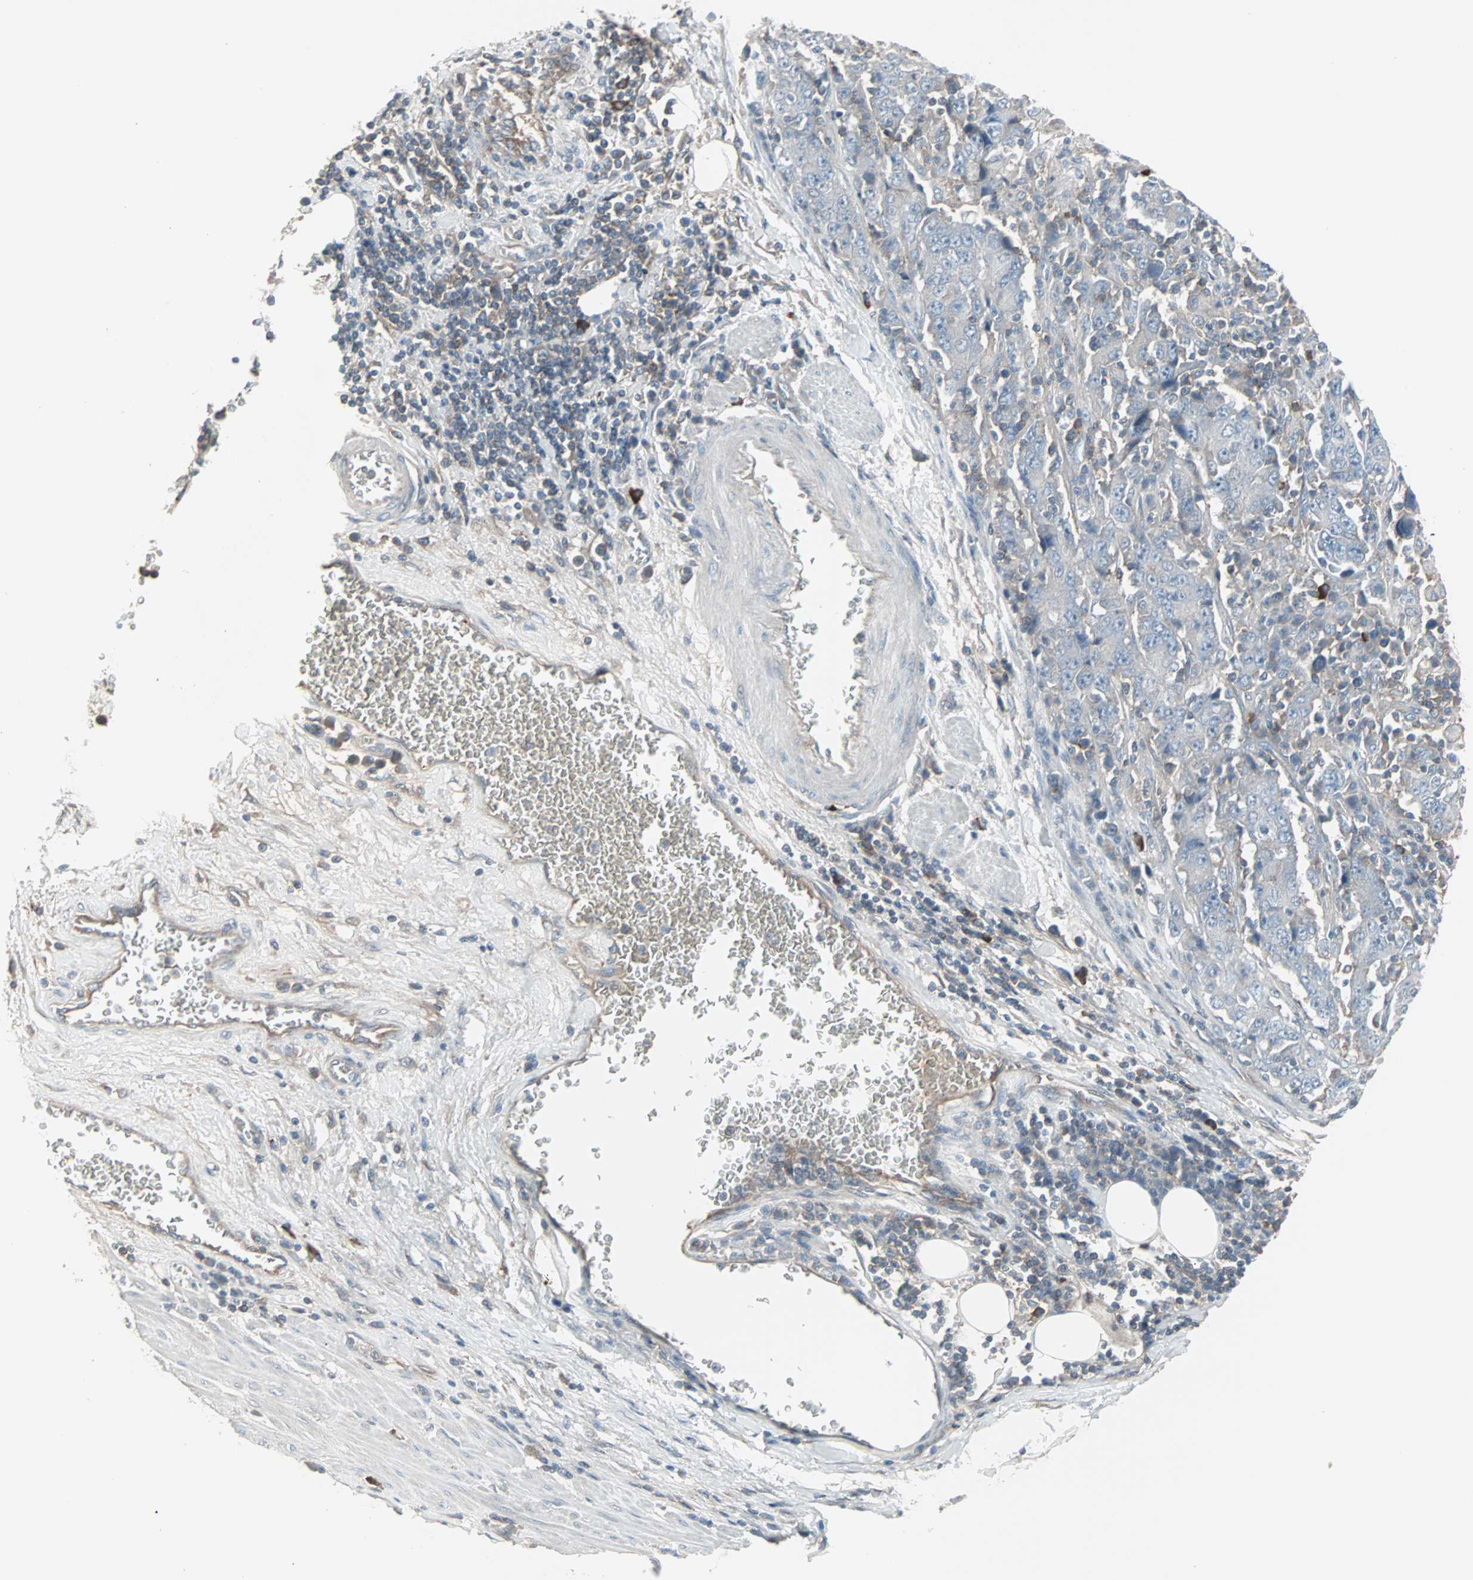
{"staining": {"intensity": "weak", "quantity": "<25%", "location": "cytoplasmic/membranous"}, "tissue": "stomach cancer", "cell_type": "Tumor cells", "image_type": "cancer", "snomed": [{"axis": "morphology", "description": "Normal tissue, NOS"}, {"axis": "morphology", "description": "Adenocarcinoma, NOS"}, {"axis": "topography", "description": "Stomach, upper"}, {"axis": "topography", "description": "Stomach"}], "caption": "Human stomach cancer (adenocarcinoma) stained for a protein using immunohistochemistry (IHC) reveals no expression in tumor cells.", "gene": "ZSCAN32", "patient": {"sex": "male", "age": 59}}